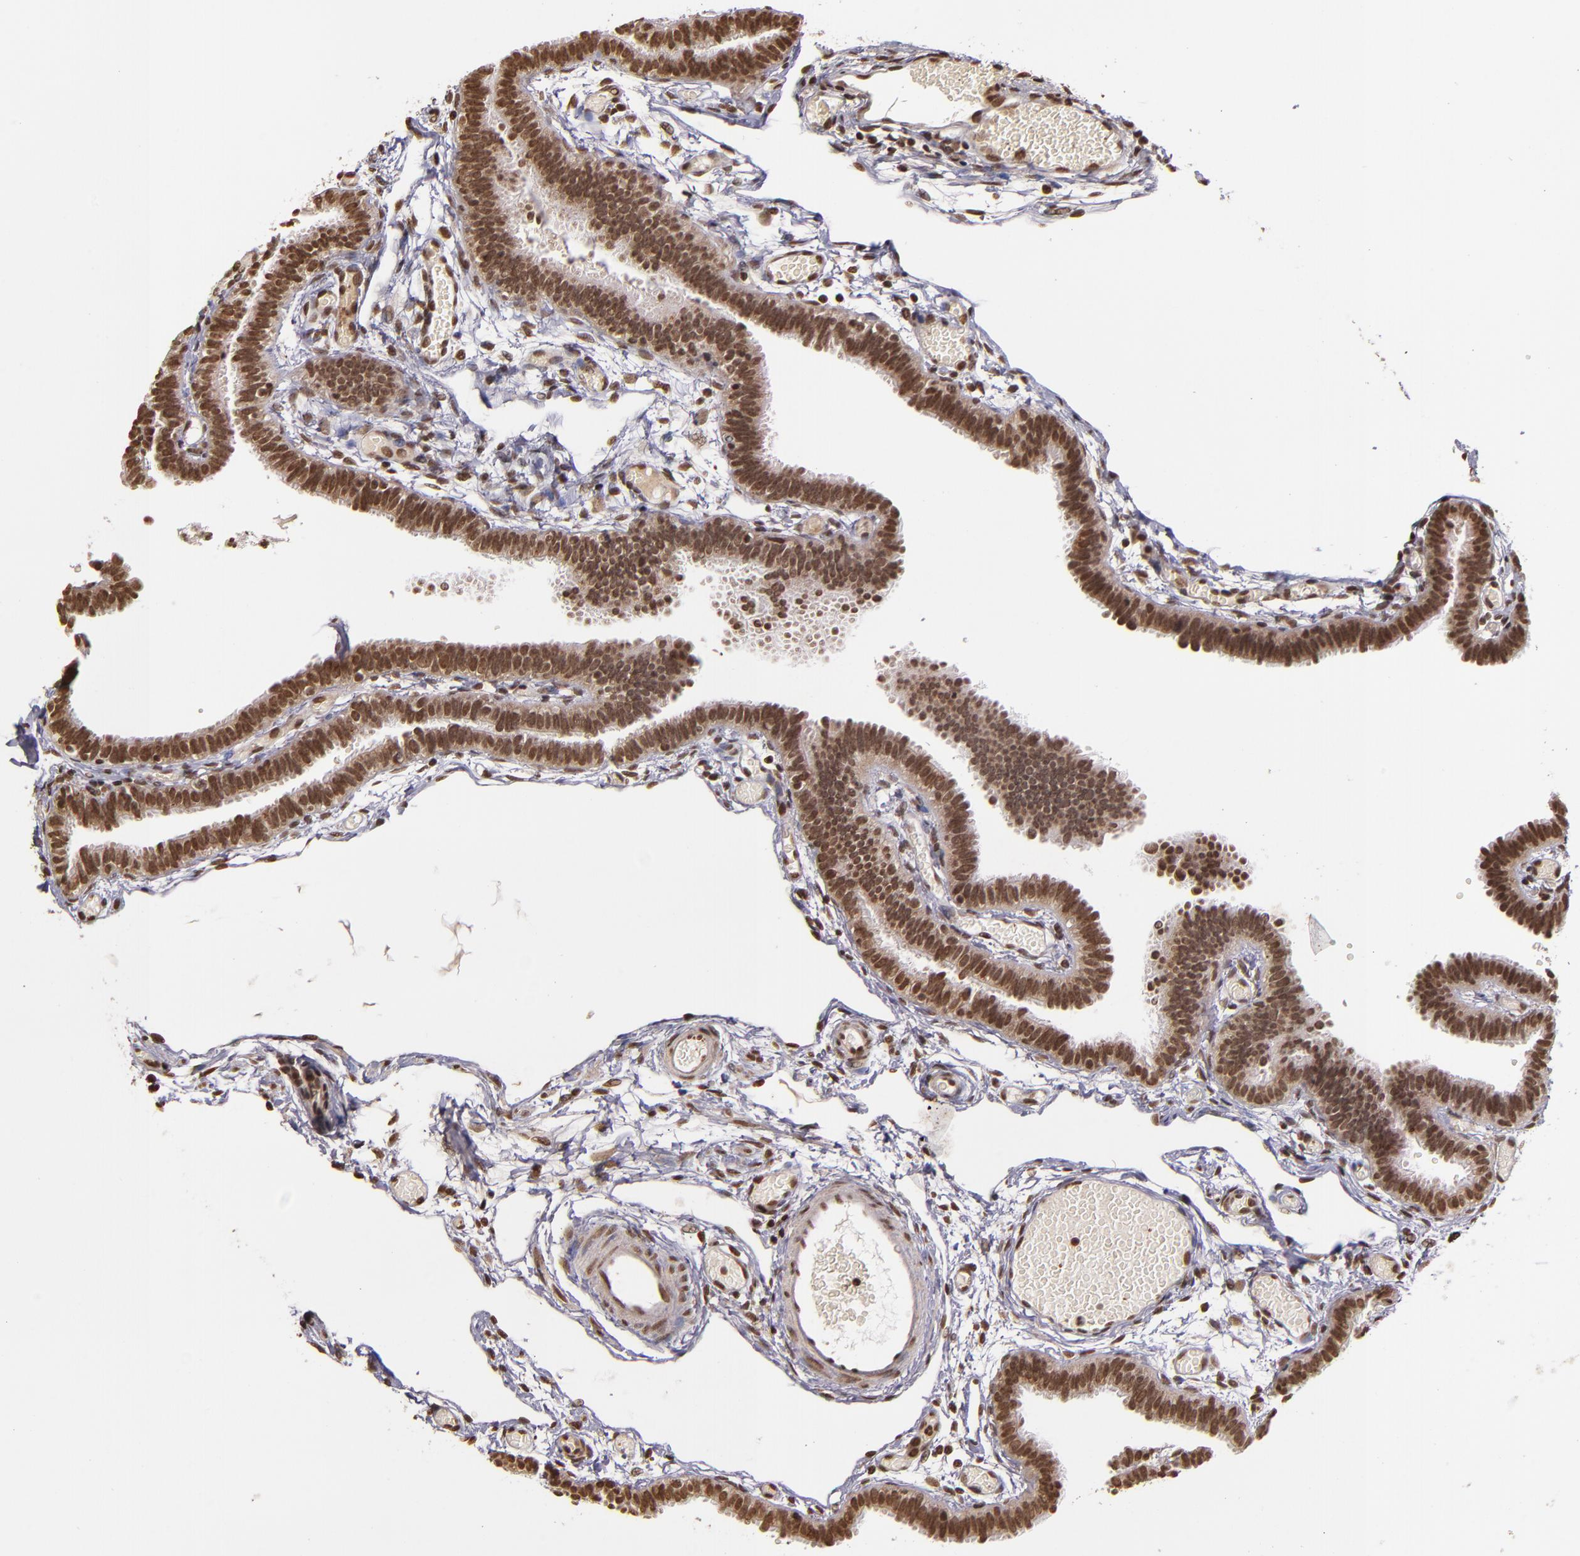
{"staining": {"intensity": "moderate", "quantity": ">75%", "location": "nuclear"}, "tissue": "fallopian tube", "cell_type": "Glandular cells", "image_type": "normal", "snomed": [{"axis": "morphology", "description": "Normal tissue, NOS"}, {"axis": "topography", "description": "Fallopian tube"}], "caption": "This photomicrograph displays immunohistochemistry (IHC) staining of unremarkable fallopian tube, with medium moderate nuclear staining in approximately >75% of glandular cells.", "gene": "CUL3", "patient": {"sex": "female", "age": 29}}